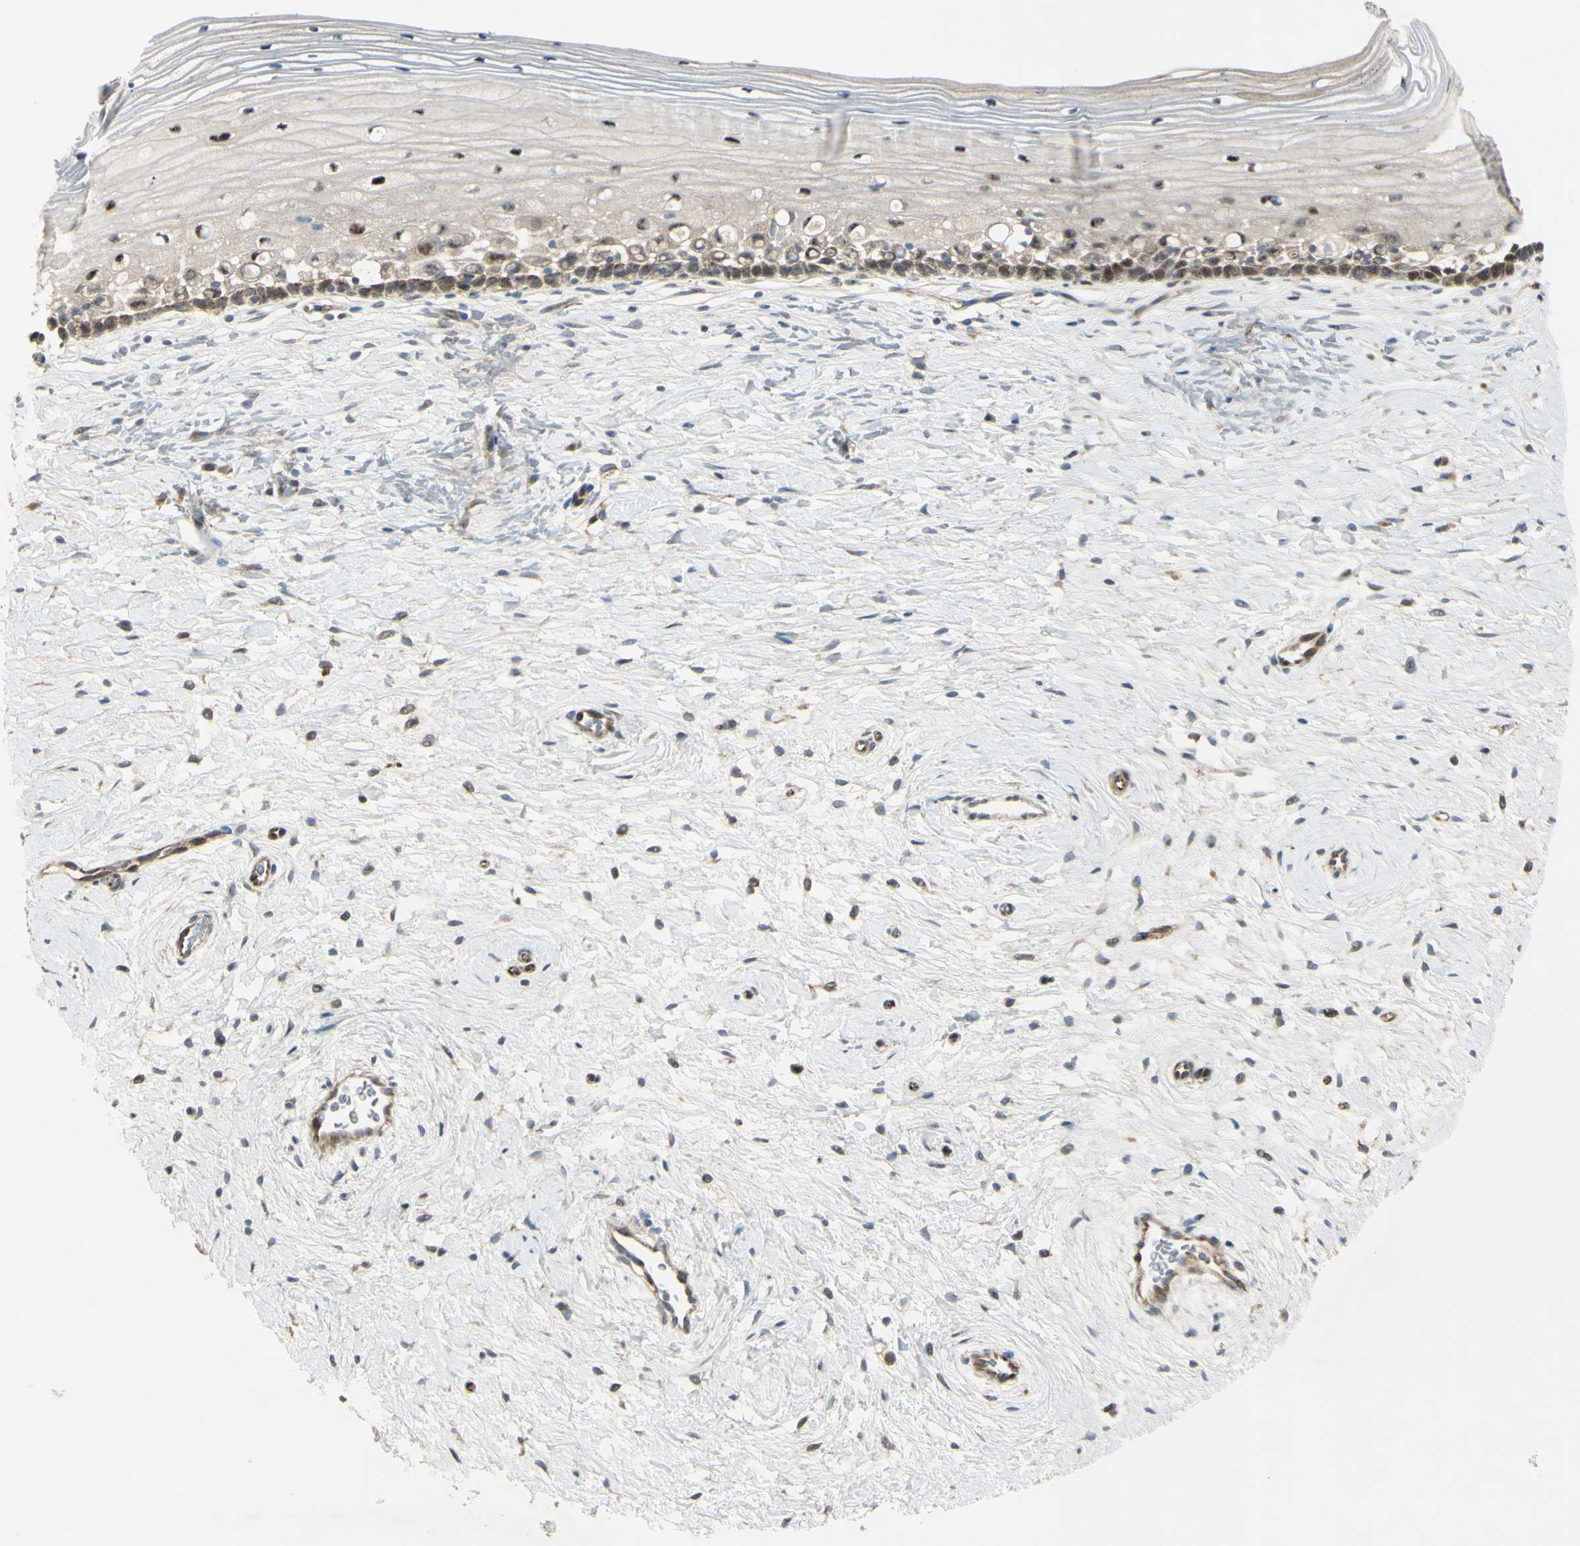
{"staining": {"intensity": "moderate", "quantity": ">75%", "location": "cytoplasmic/membranous"}, "tissue": "cervix", "cell_type": "Glandular cells", "image_type": "normal", "snomed": [{"axis": "morphology", "description": "Normal tissue, NOS"}, {"axis": "topography", "description": "Cervix"}], "caption": "Immunohistochemistry (IHC) (DAB (3,3'-diaminobenzidine)) staining of unremarkable human cervix demonstrates moderate cytoplasmic/membranous protein positivity in approximately >75% of glandular cells. The protein is stained brown, and the nuclei are stained in blue (DAB (3,3'-diaminobenzidine) IHC with brightfield microscopy, high magnification).", "gene": "NDFIP1", "patient": {"sex": "female", "age": 39}}